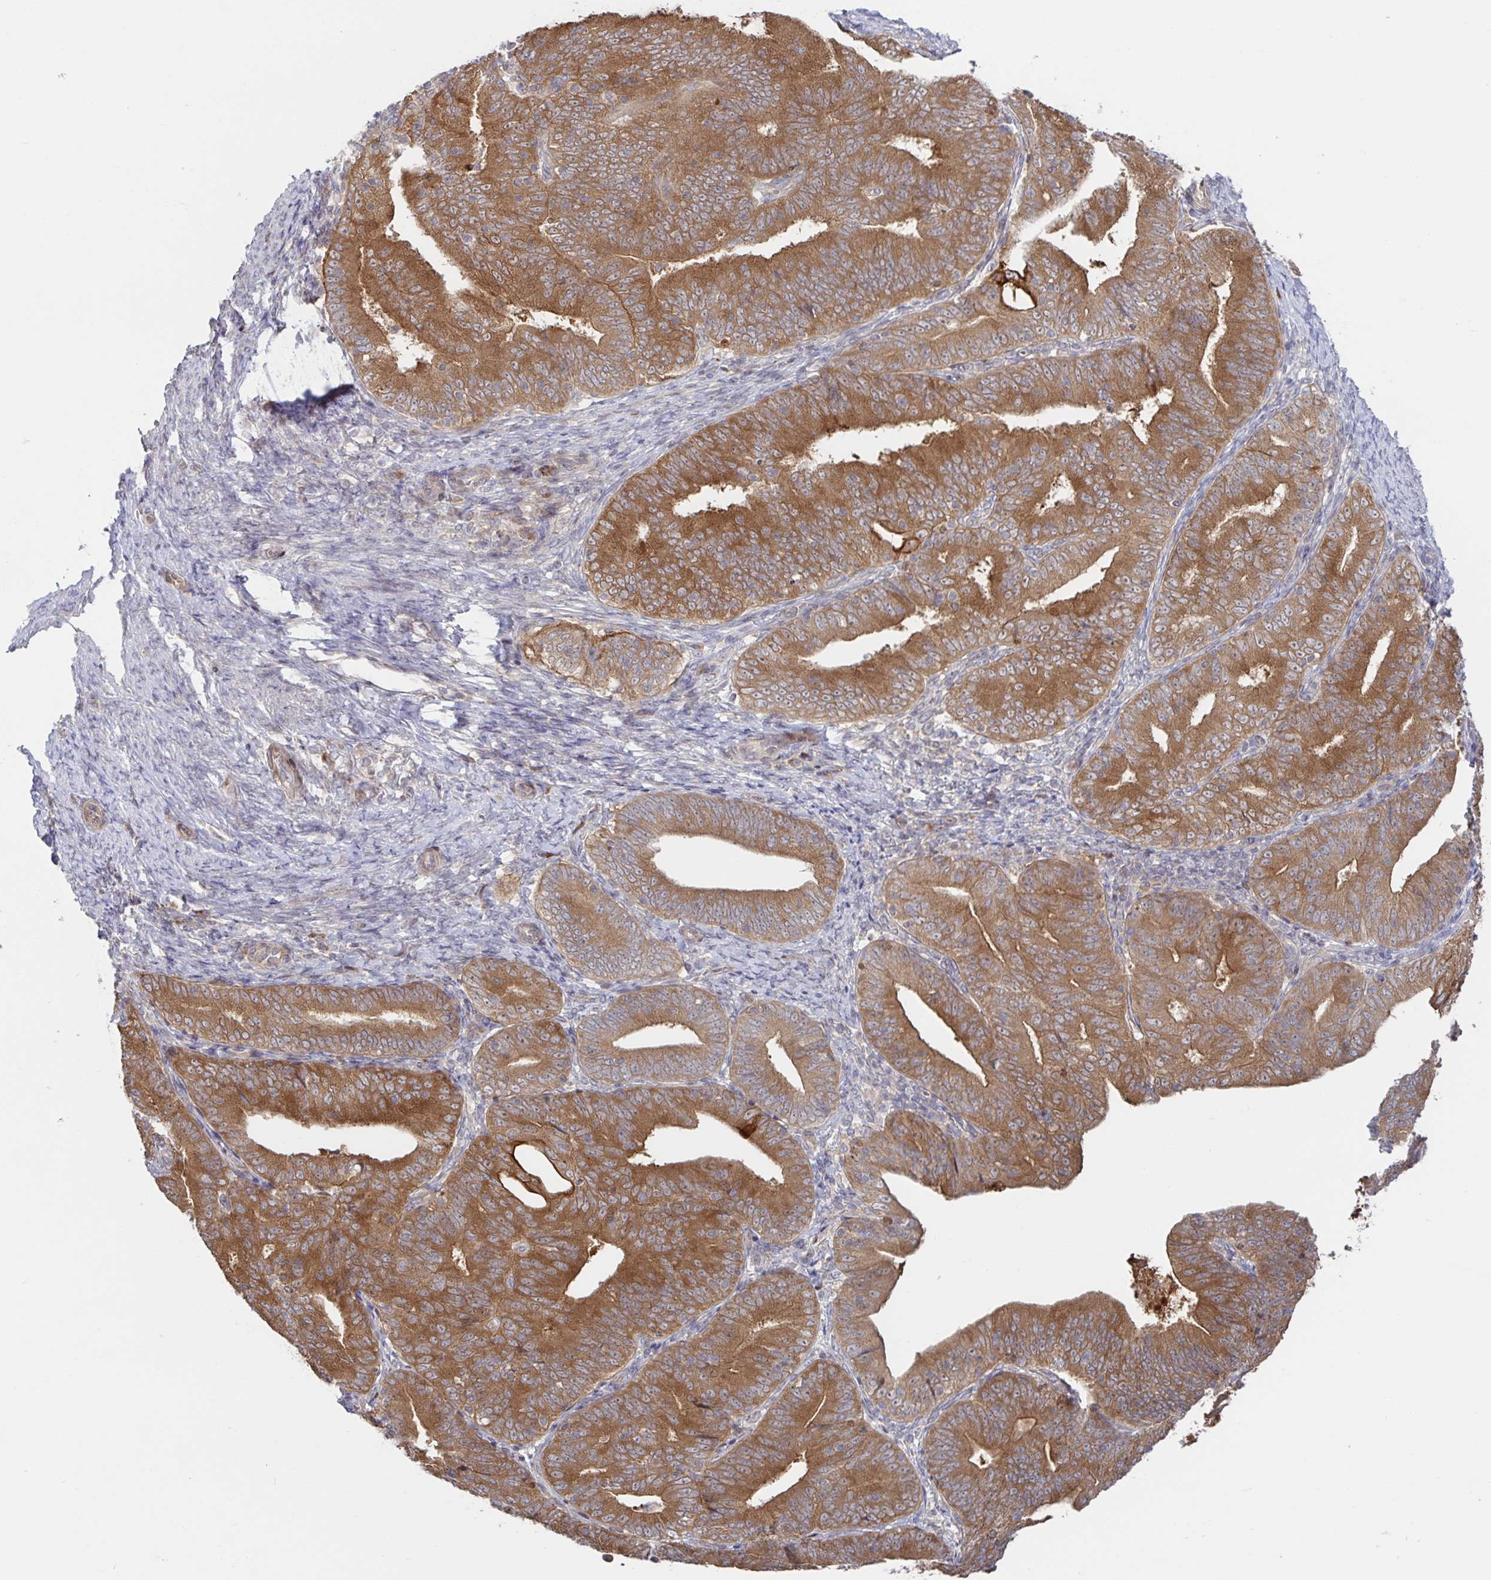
{"staining": {"intensity": "strong", "quantity": ">75%", "location": "cytoplasmic/membranous"}, "tissue": "endometrial cancer", "cell_type": "Tumor cells", "image_type": "cancer", "snomed": [{"axis": "morphology", "description": "Adenocarcinoma, NOS"}, {"axis": "topography", "description": "Endometrium"}], "caption": "Tumor cells demonstrate strong cytoplasmic/membranous positivity in approximately >75% of cells in adenocarcinoma (endometrial).", "gene": "AACS", "patient": {"sex": "female", "age": 70}}